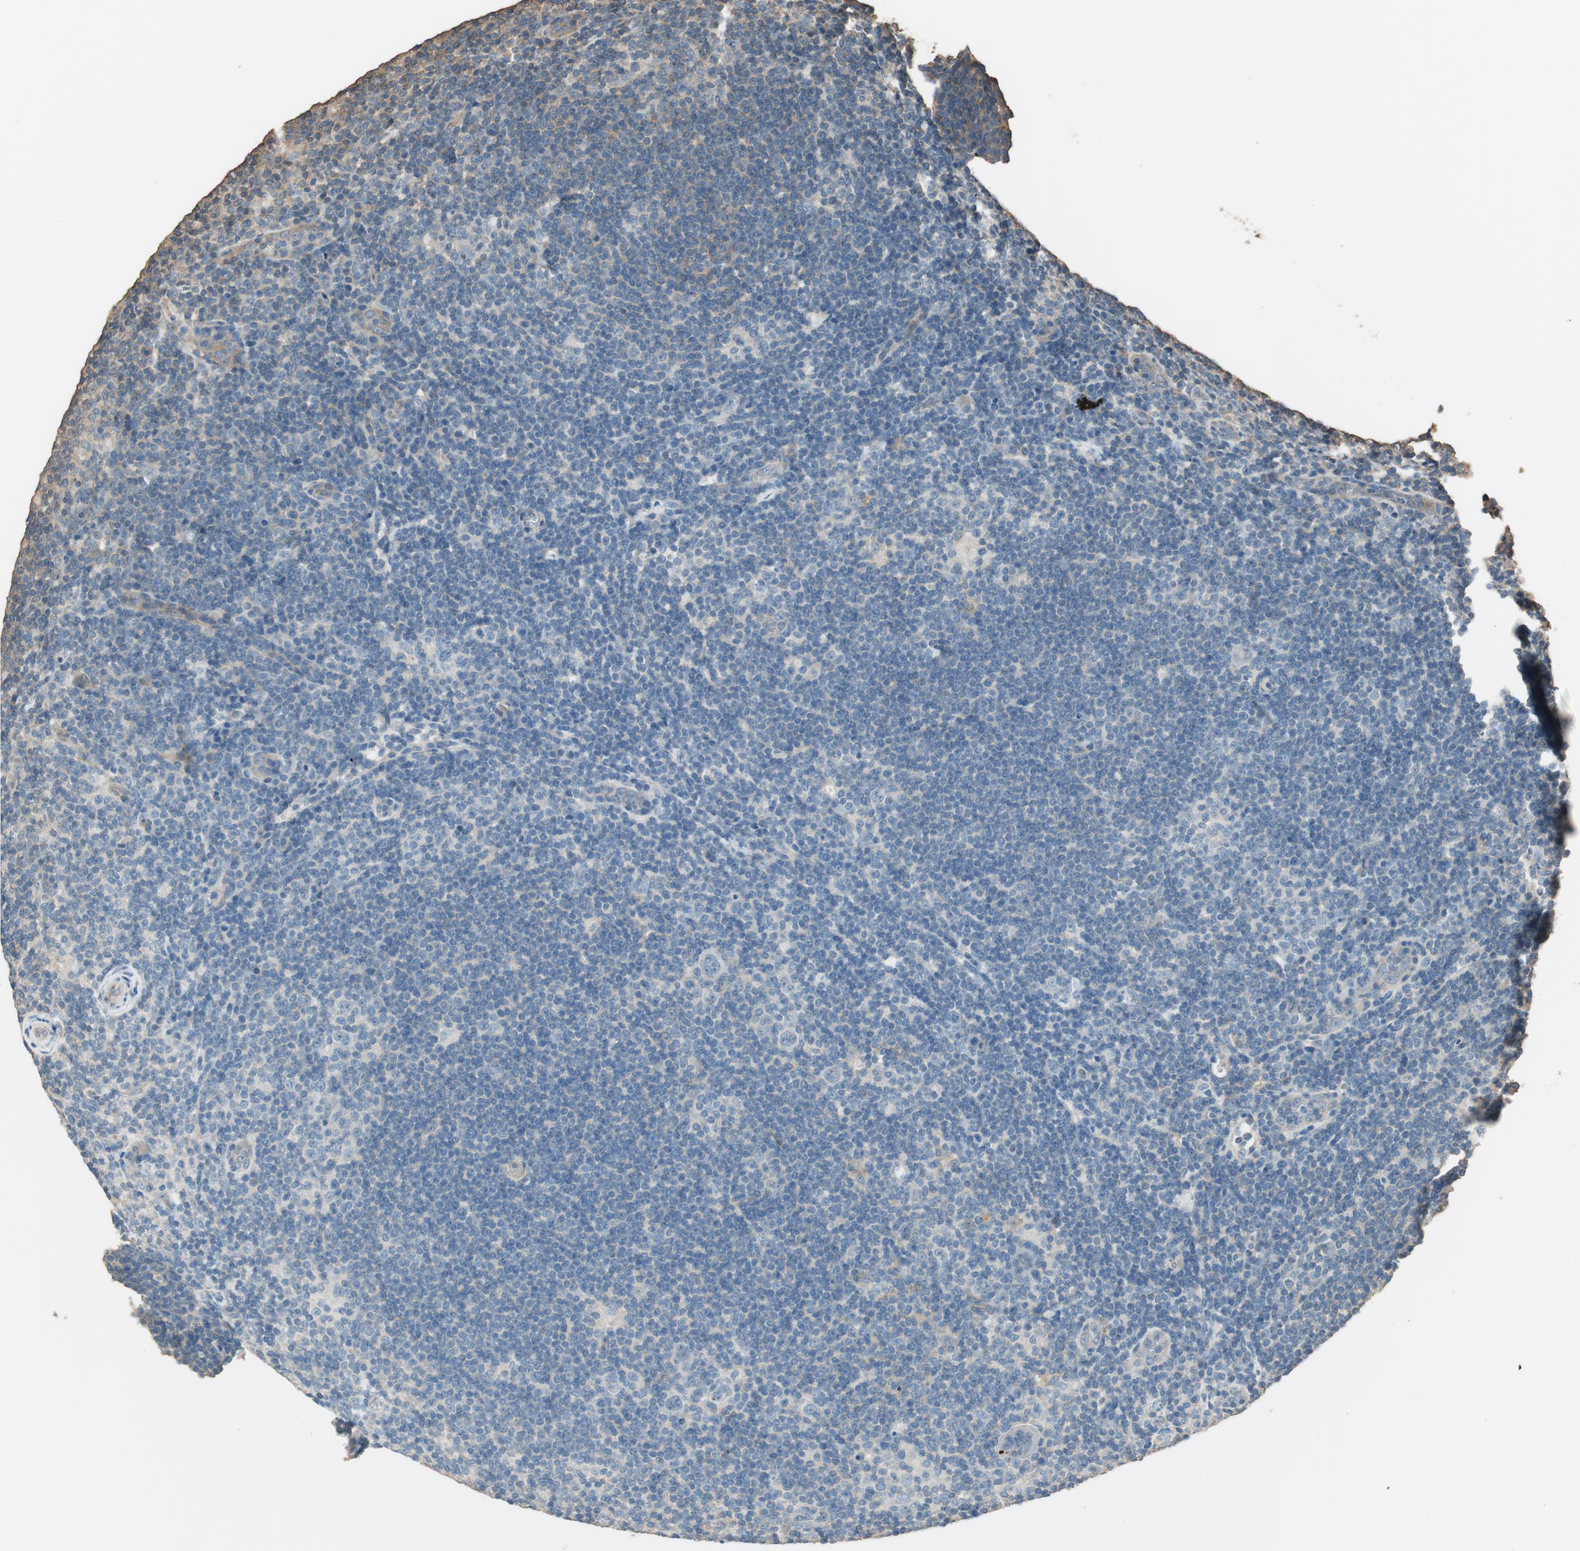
{"staining": {"intensity": "negative", "quantity": "none", "location": "none"}, "tissue": "lymphoma", "cell_type": "Tumor cells", "image_type": "cancer", "snomed": [{"axis": "morphology", "description": "Hodgkin's disease, NOS"}, {"axis": "topography", "description": "Lymph node"}], "caption": "Image shows no significant protein staining in tumor cells of lymphoma. (Brightfield microscopy of DAB (3,3'-diaminobenzidine) immunohistochemistry at high magnification).", "gene": "MST1R", "patient": {"sex": "female", "age": 57}}